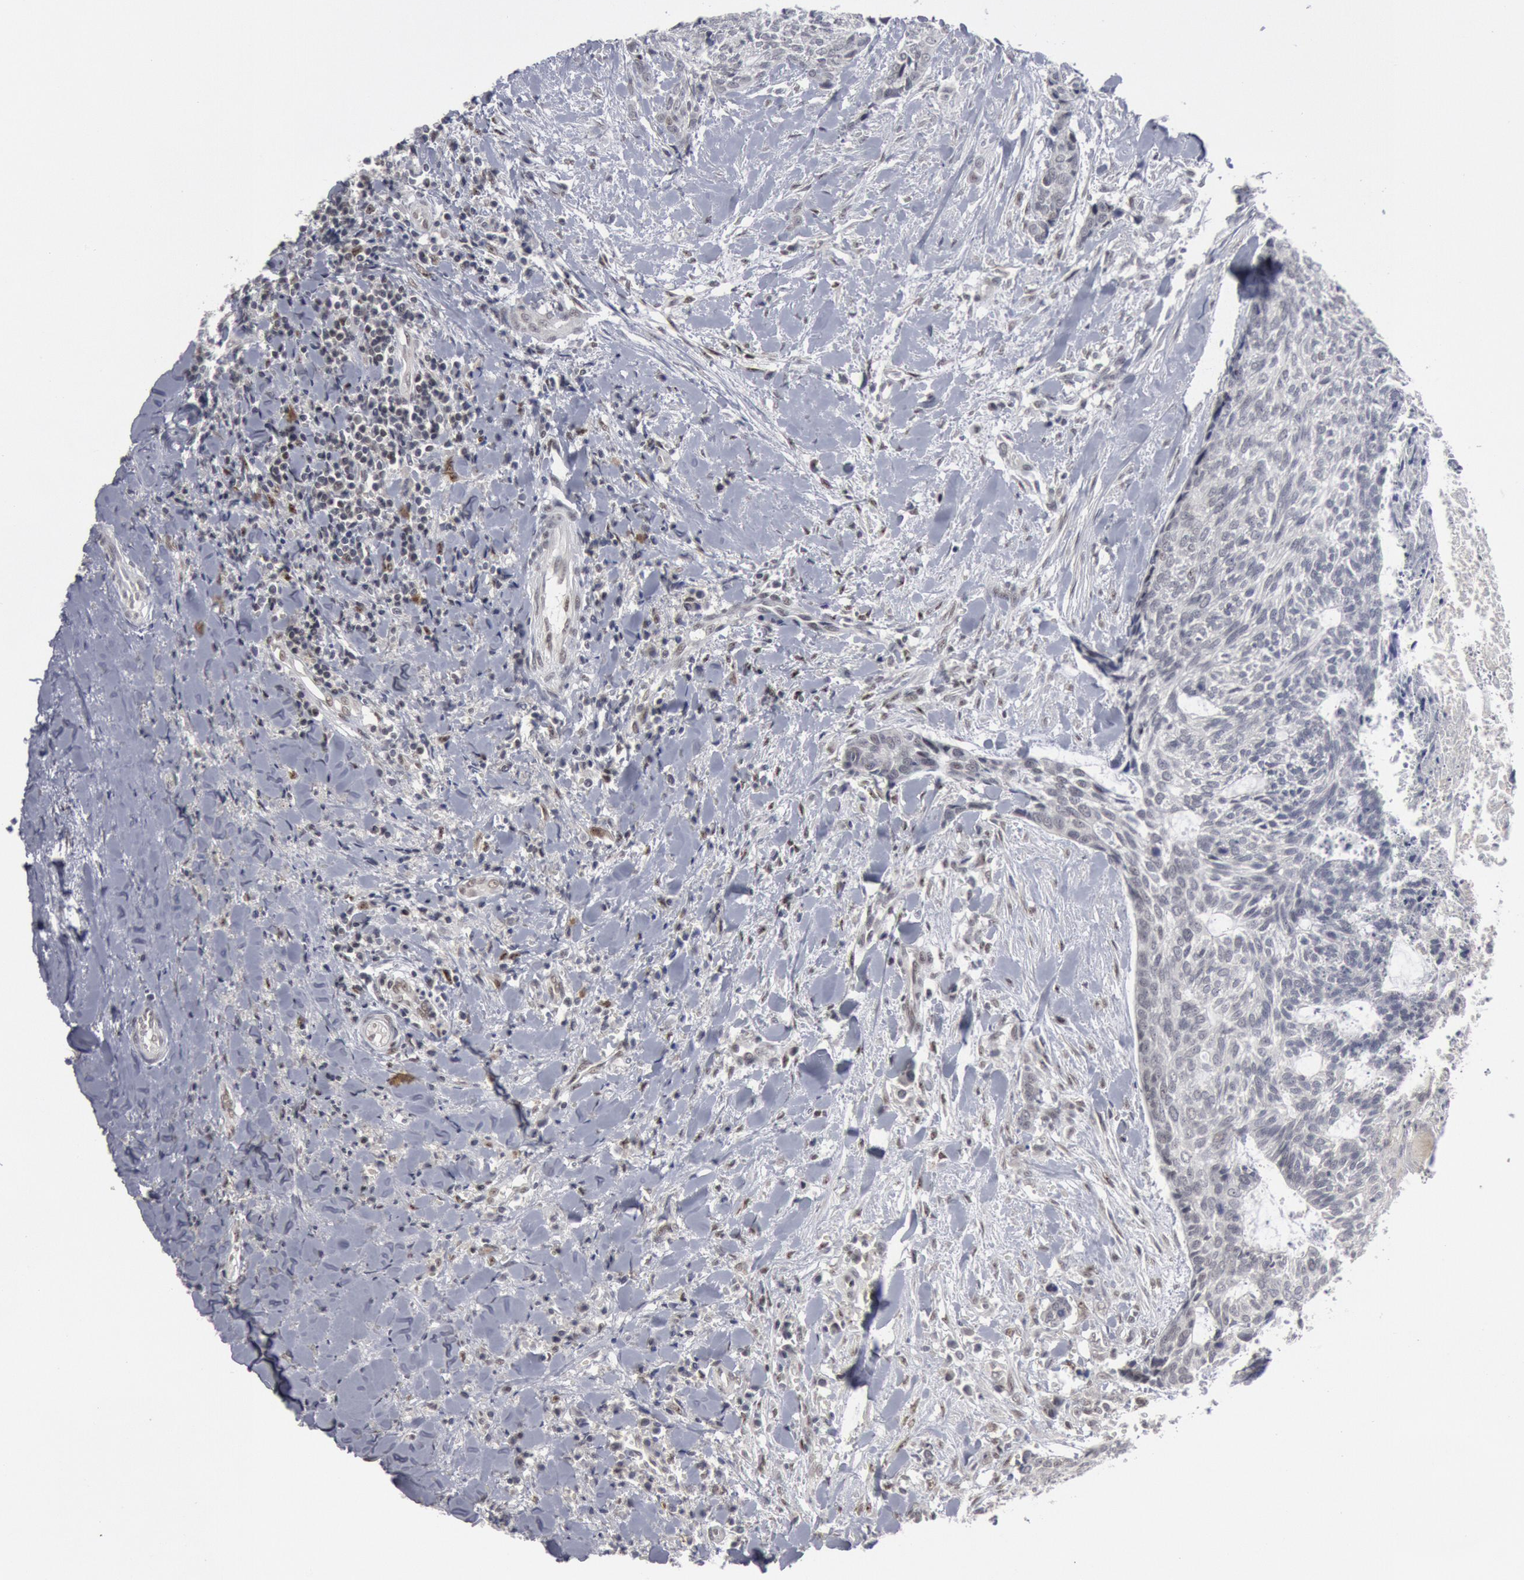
{"staining": {"intensity": "negative", "quantity": "none", "location": "none"}, "tissue": "head and neck cancer", "cell_type": "Tumor cells", "image_type": "cancer", "snomed": [{"axis": "morphology", "description": "Squamous cell carcinoma, NOS"}, {"axis": "topography", "description": "Salivary gland"}, {"axis": "topography", "description": "Head-Neck"}], "caption": "Tumor cells are negative for brown protein staining in head and neck squamous cell carcinoma.", "gene": "FOXO1", "patient": {"sex": "male", "age": 70}}